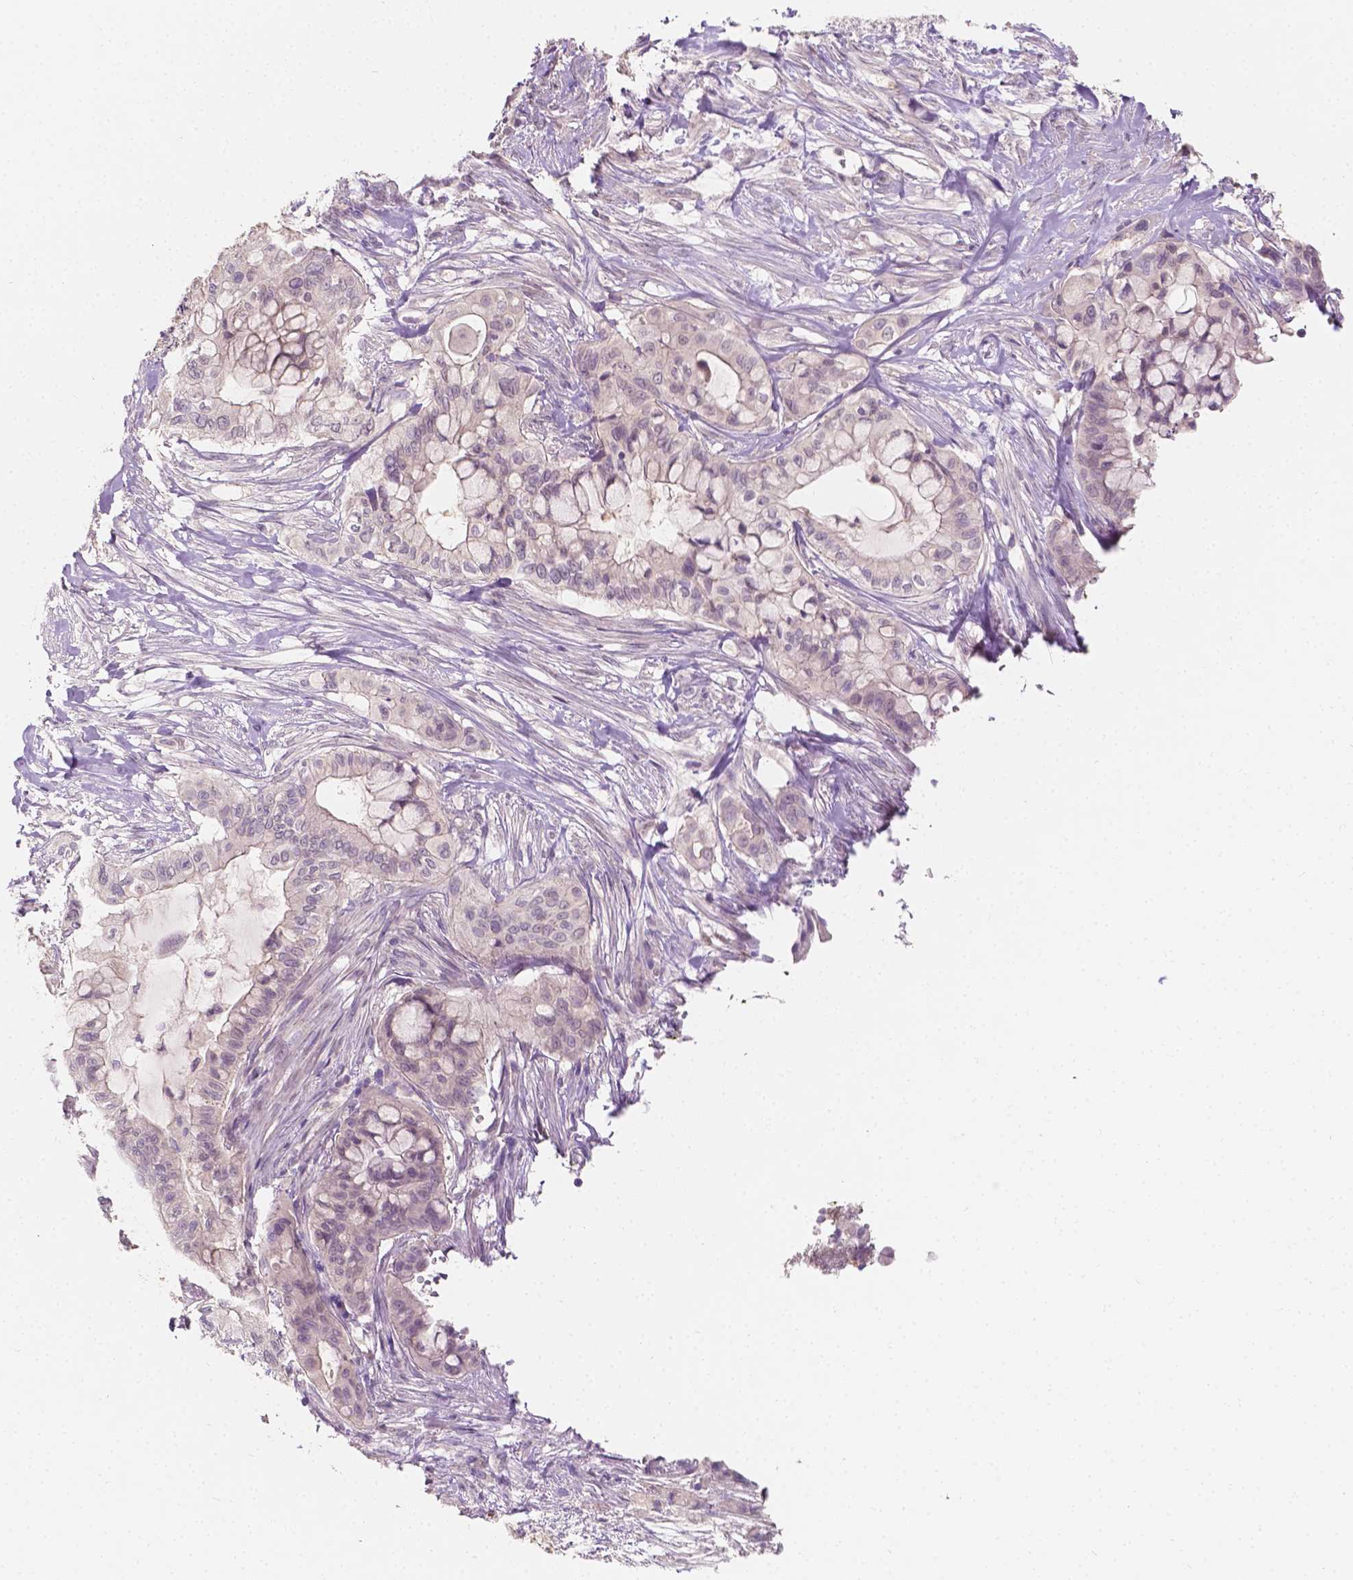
{"staining": {"intensity": "negative", "quantity": "none", "location": "none"}, "tissue": "pancreatic cancer", "cell_type": "Tumor cells", "image_type": "cancer", "snomed": [{"axis": "morphology", "description": "Adenocarcinoma, NOS"}, {"axis": "topography", "description": "Pancreas"}], "caption": "Immunohistochemistry histopathology image of neoplastic tissue: human adenocarcinoma (pancreatic) stained with DAB displays no significant protein staining in tumor cells.", "gene": "TAL1", "patient": {"sex": "male", "age": 71}}